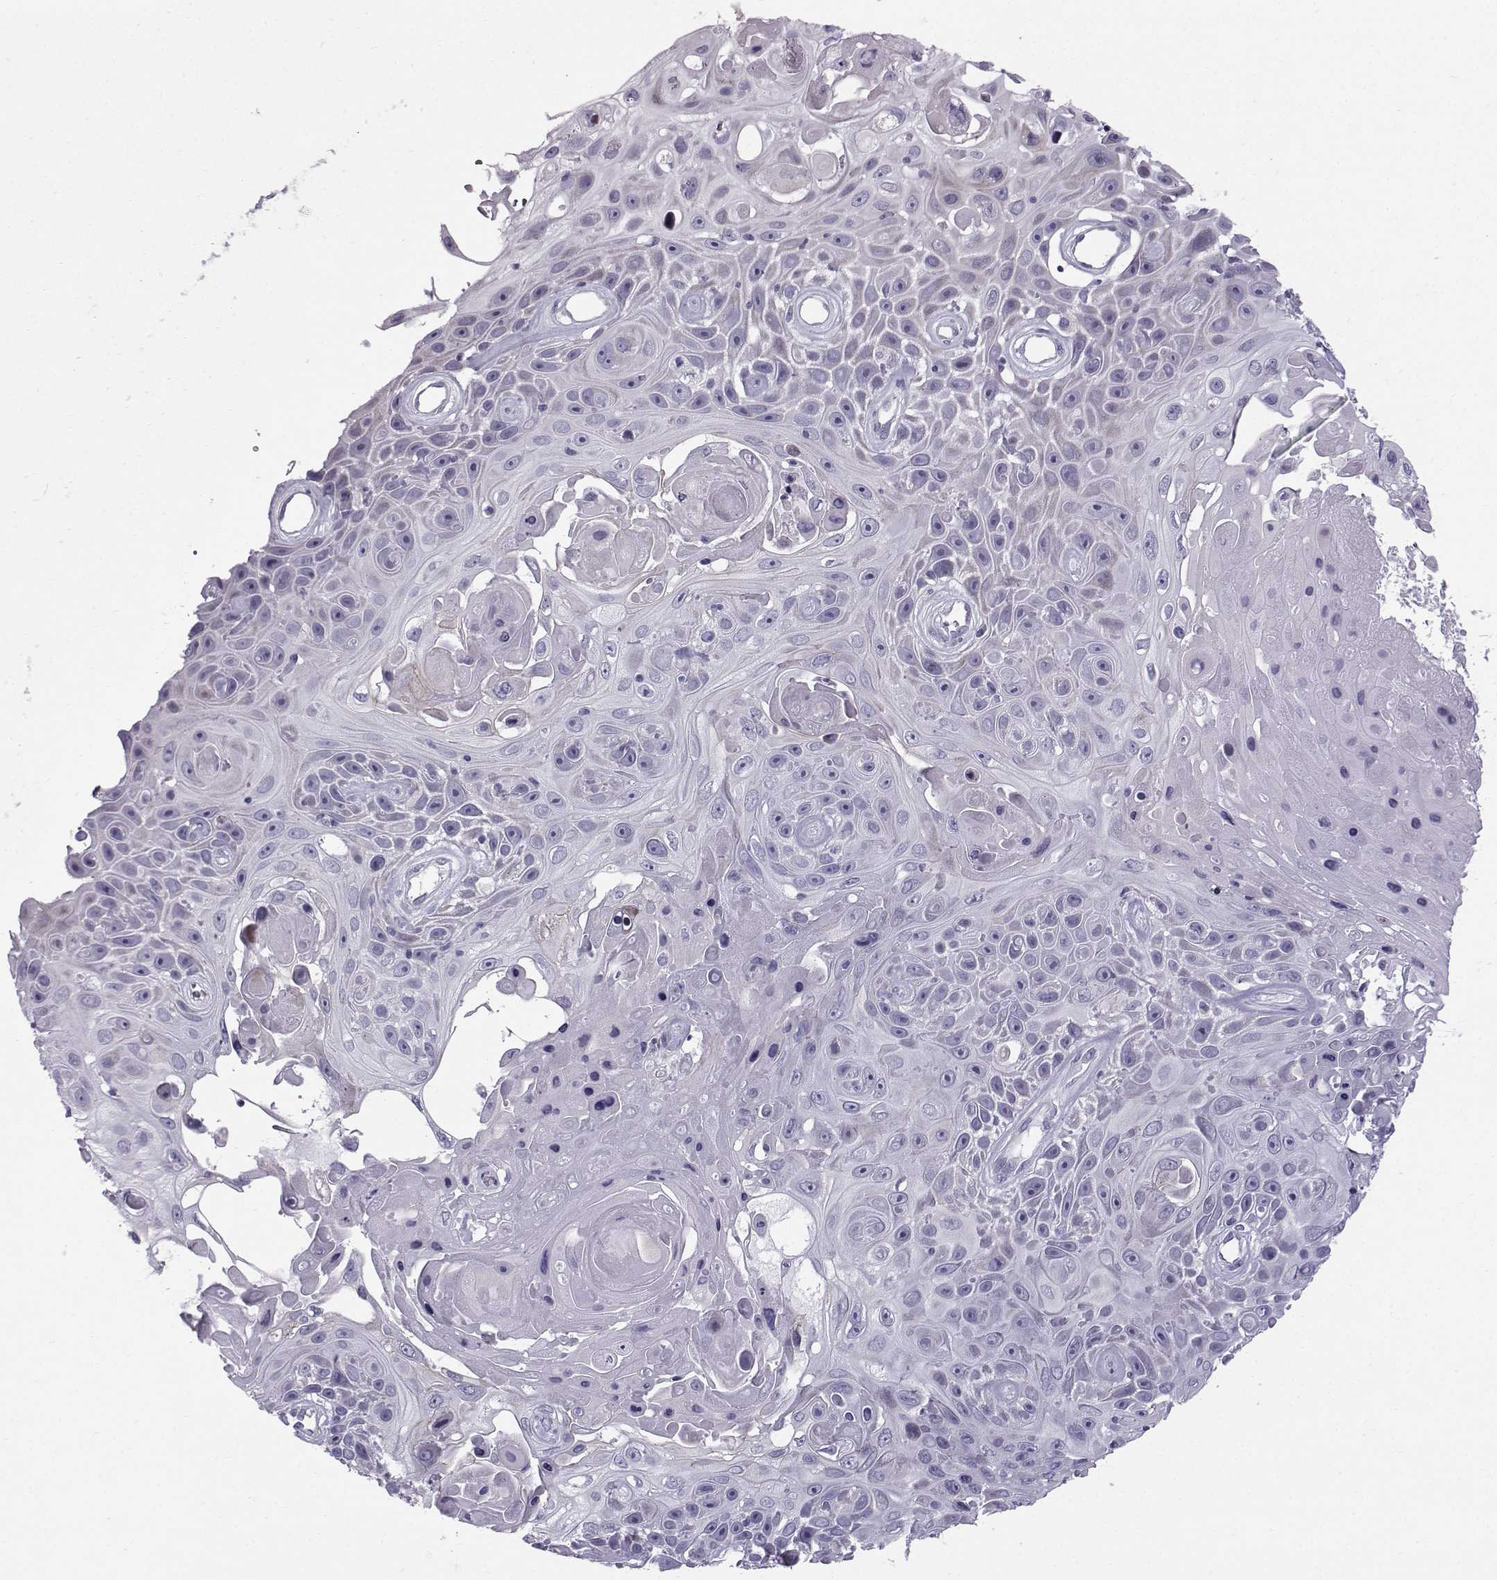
{"staining": {"intensity": "negative", "quantity": "none", "location": "none"}, "tissue": "skin cancer", "cell_type": "Tumor cells", "image_type": "cancer", "snomed": [{"axis": "morphology", "description": "Squamous cell carcinoma, NOS"}, {"axis": "topography", "description": "Skin"}], "caption": "This is a photomicrograph of immunohistochemistry (IHC) staining of skin cancer (squamous cell carcinoma), which shows no positivity in tumor cells.", "gene": "DMRT3", "patient": {"sex": "male", "age": 82}}